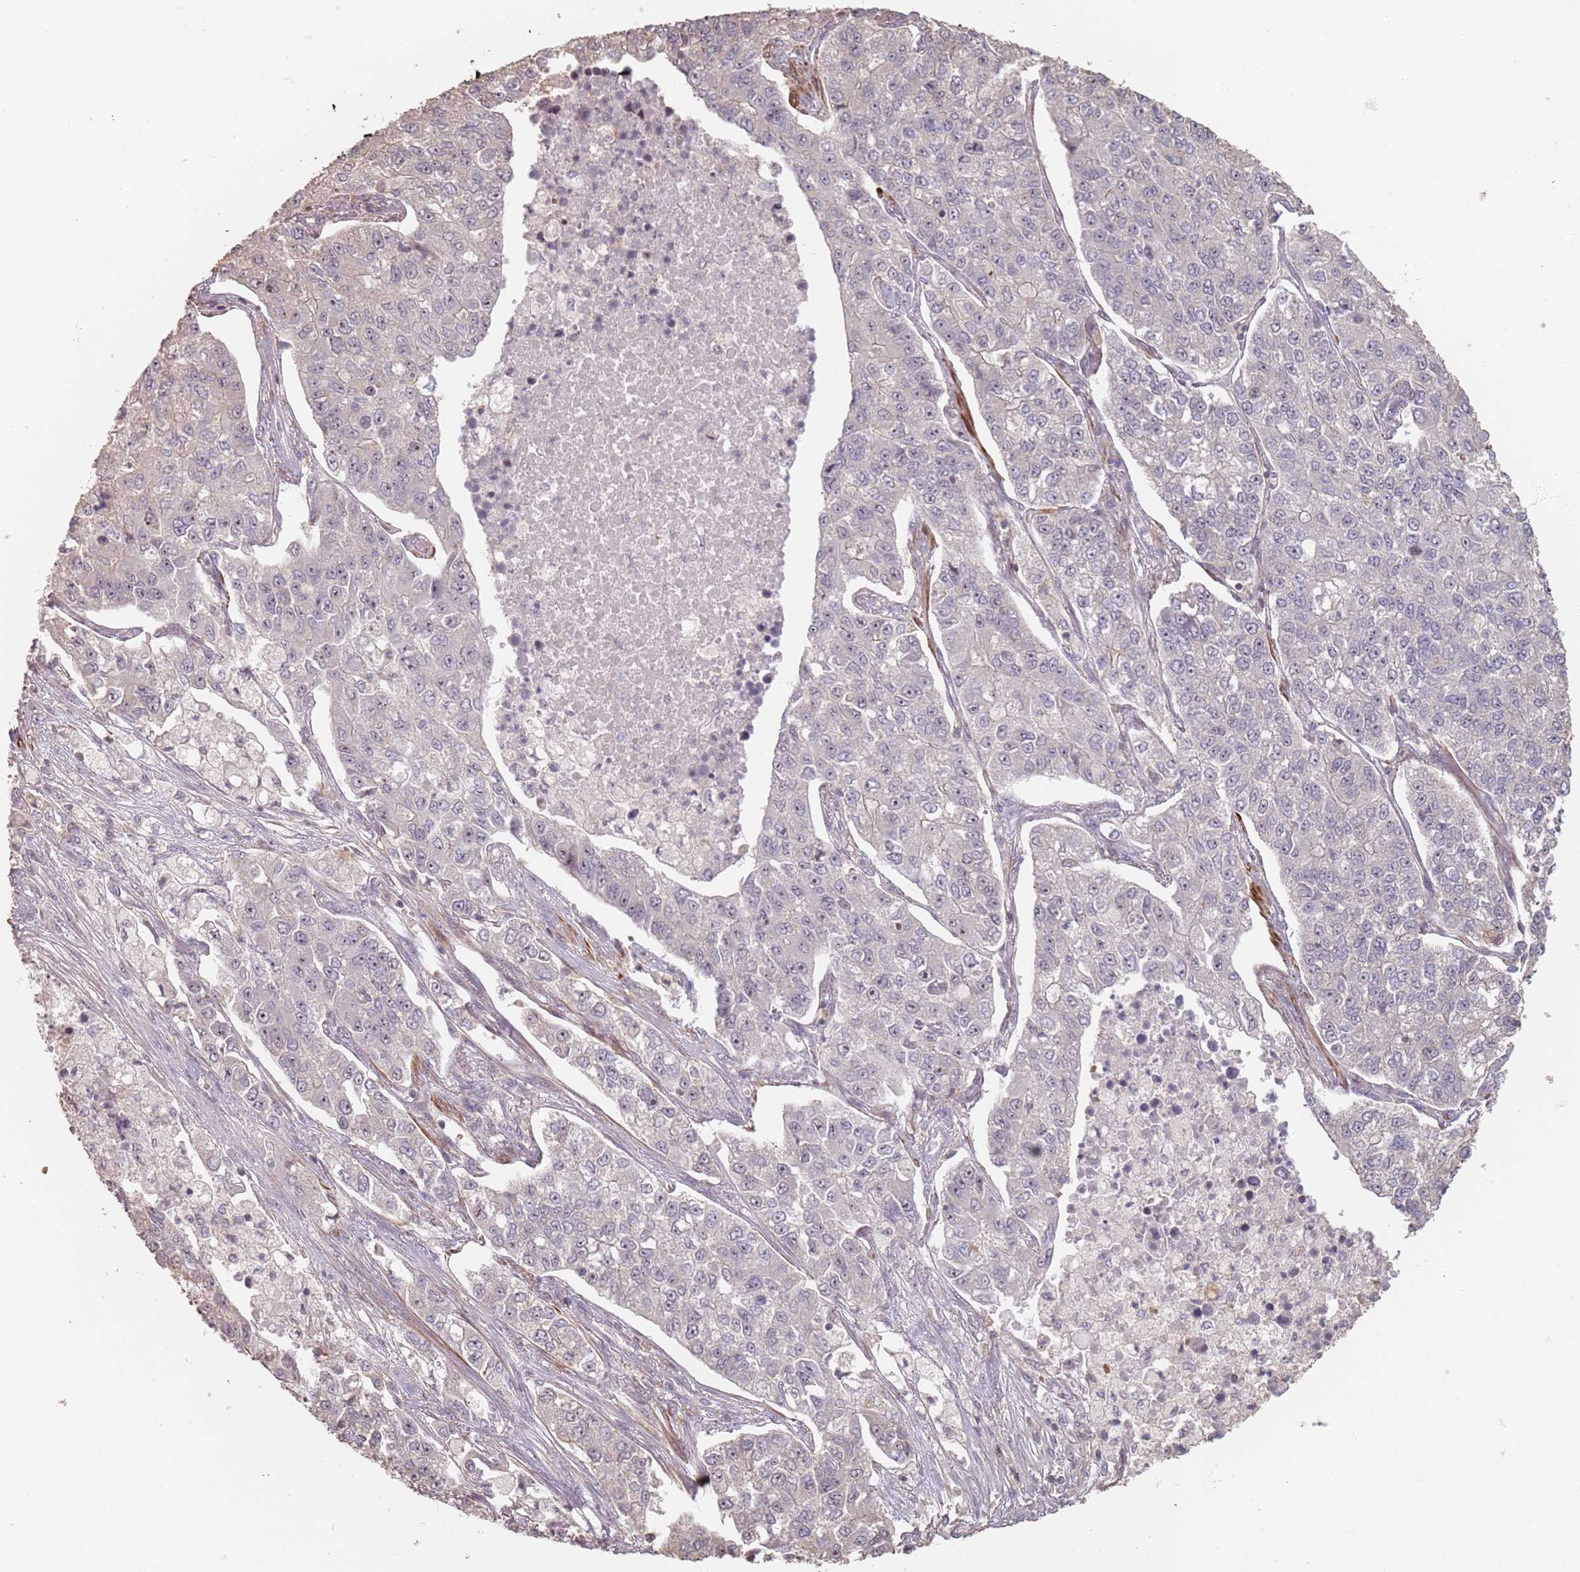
{"staining": {"intensity": "negative", "quantity": "none", "location": "none"}, "tissue": "lung cancer", "cell_type": "Tumor cells", "image_type": "cancer", "snomed": [{"axis": "morphology", "description": "Adenocarcinoma, NOS"}, {"axis": "topography", "description": "Lung"}], "caption": "This is an immunohistochemistry (IHC) image of lung cancer. There is no positivity in tumor cells.", "gene": "ADTRP", "patient": {"sex": "male", "age": 49}}